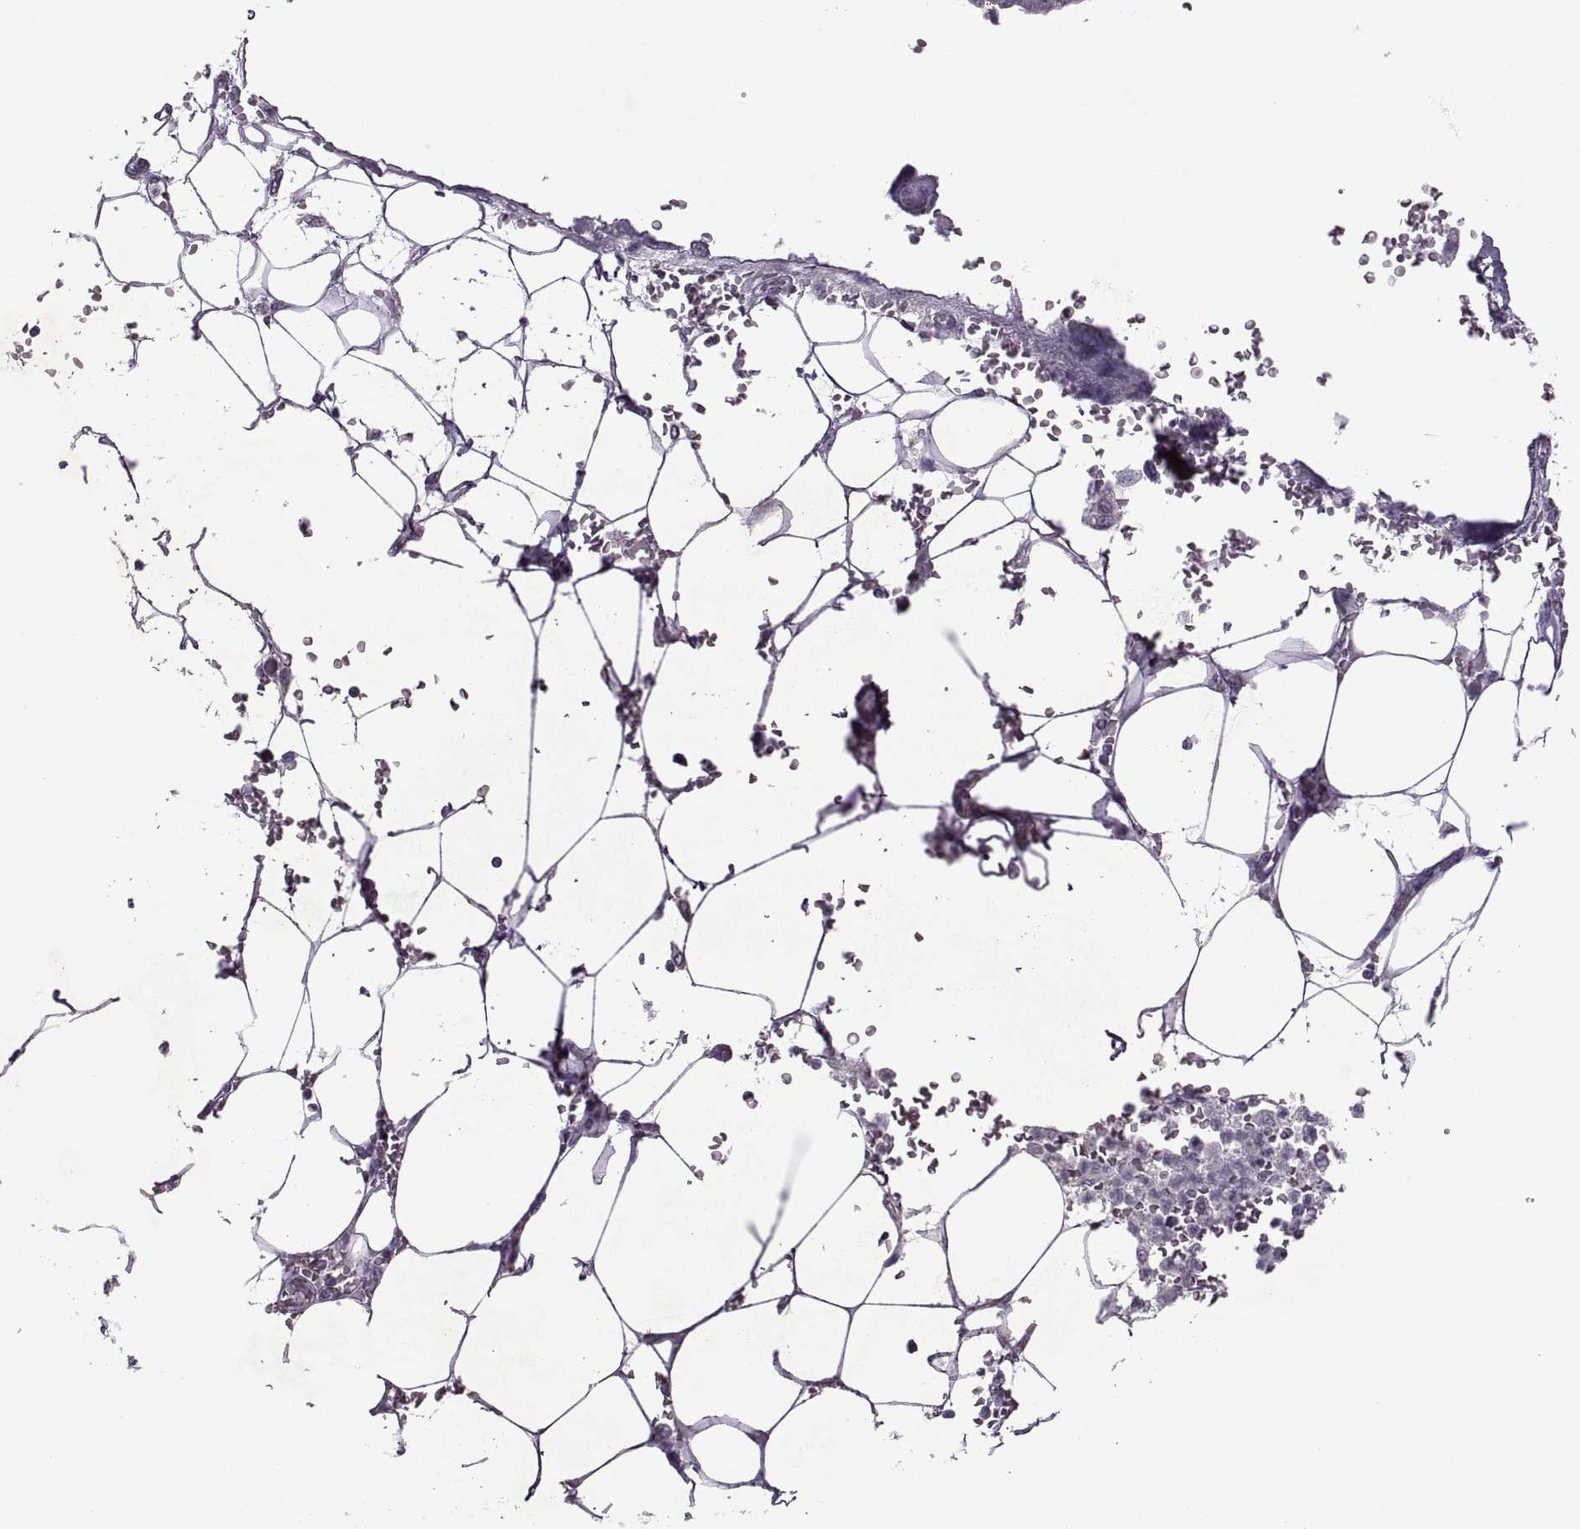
{"staining": {"intensity": "negative", "quantity": "none", "location": "none"}, "tissue": "pancreatic cancer", "cell_type": "Tumor cells", "image_type": "cancer", "snomed": [{"axis": "morphology", "description": "Adenocarcinoma, NOS"}, {"axis": "topography", "description": "Pancreas"}], "caption": "The image reveals no staining of tumor cells in pancreatic cancer.", "gene": "MGAT4D", "patient": {"sex": "female", "age": 61}}